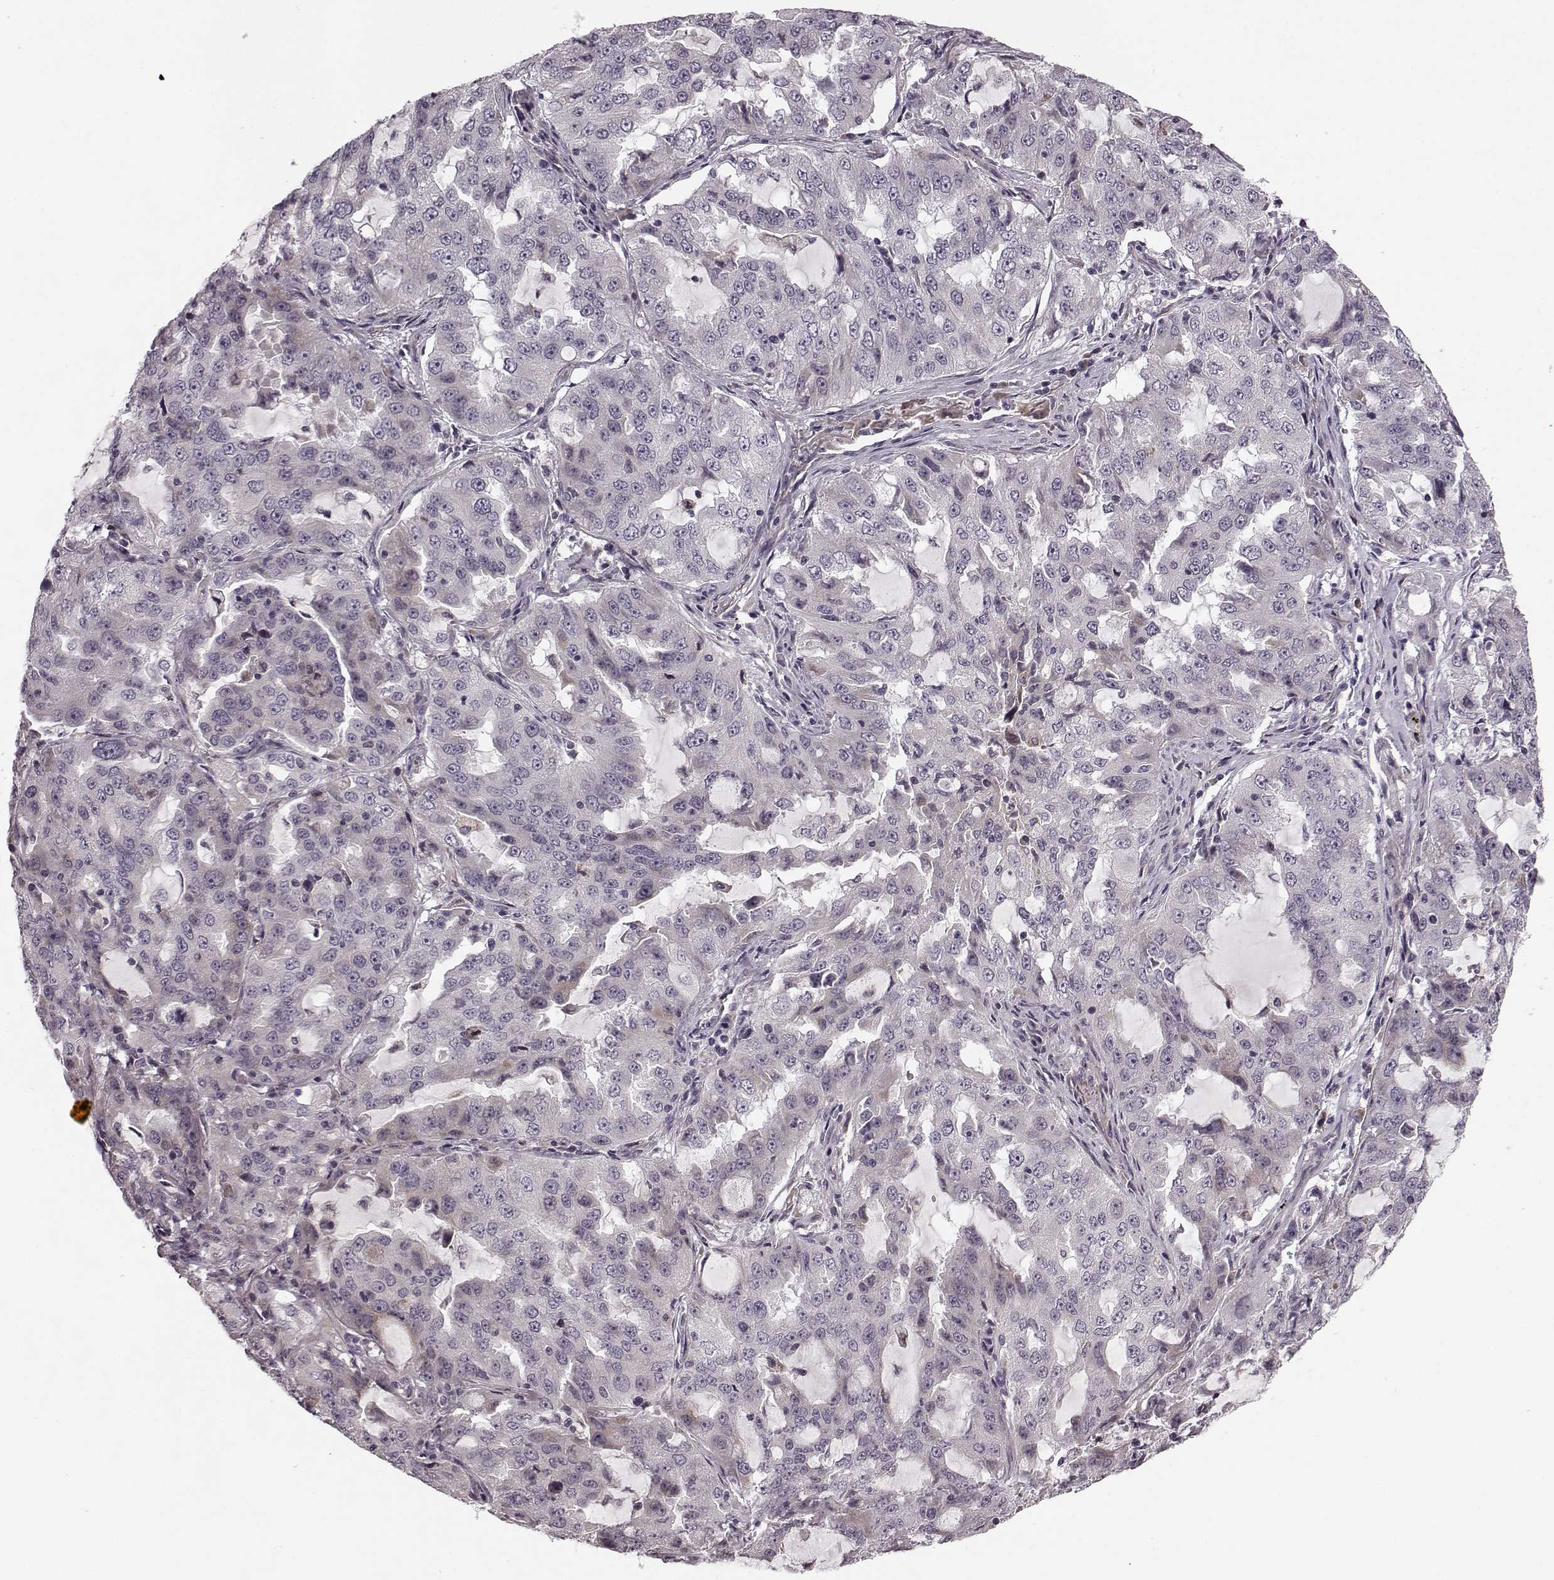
{"staining": {"intensity": "negative", "quantity": "none", "location": "none"}, "tissue": "lung cancer", "cell_type": "Tumor cells", "image_type": "cancer", "snomed": [{"axis": "morphology", "description": "Adenocarcinoma, NOS"}, {"axis": "topography", "description": "Lung"}], "caption": "DAB (3,3'-diaminobenzidine) immunohistochemical staining of human adenocarcinoma (lung) displays no significant positivity in tumor cells.", "gene": "FAM234B", "patient": {"sex": "female", "age": 61}}